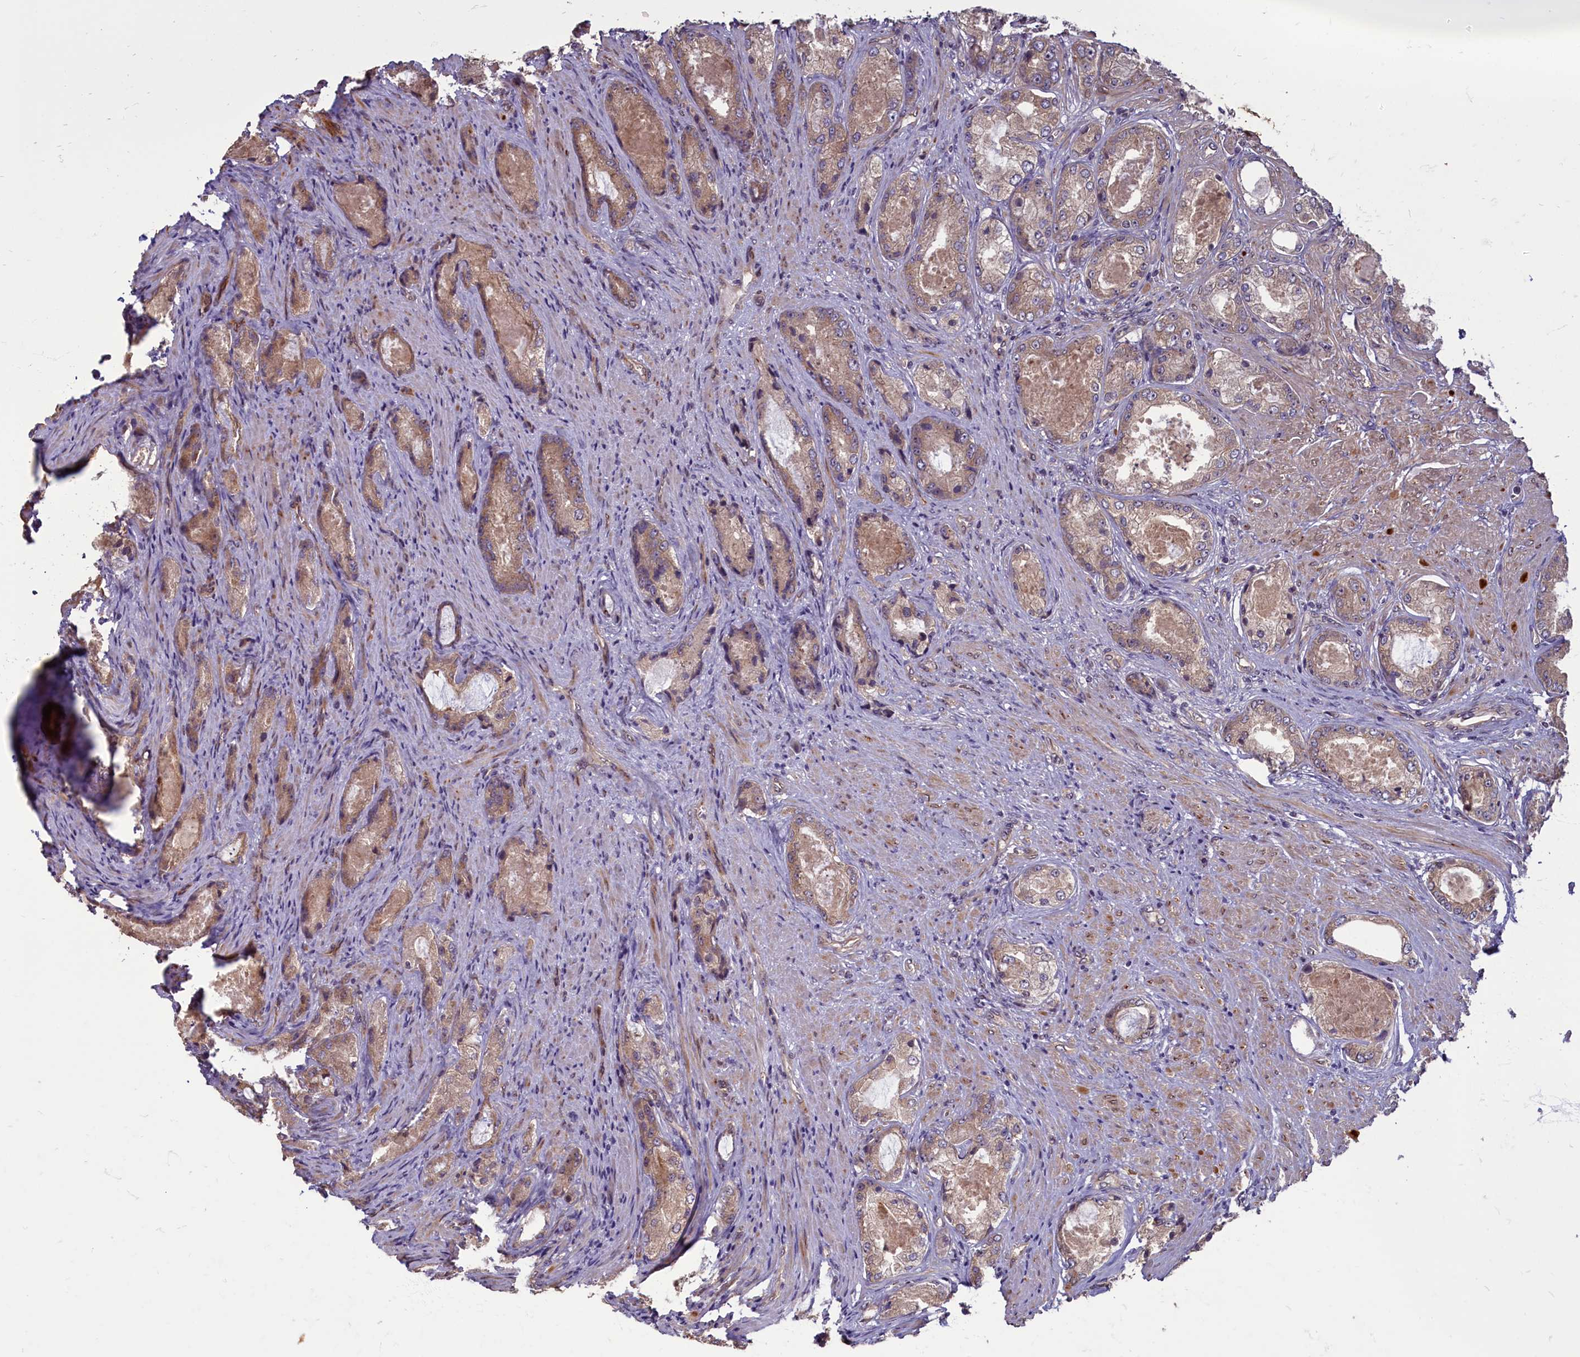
{"staining": {"intensity": "moderate", "quantity": ">75%", "location": "cytoplasmic/membranous"}, "tissue": "prostate cancer", "cell_type": "Tumor cells", "image_type": "cancer", "snomed": [{"axis": "morphology", "description": "Adenocarcinoma, Low grade"}, {"axis": "topography", "description": "Prostate"}], "caption": "Moderate cytoplasmic/membranous protein positivity is identified in approximately >75% of tumor cells in prostate adenocarcinoma (low-grade).", "gene": "MYCBP", "patient": {"sex": "male", "age": 68}}